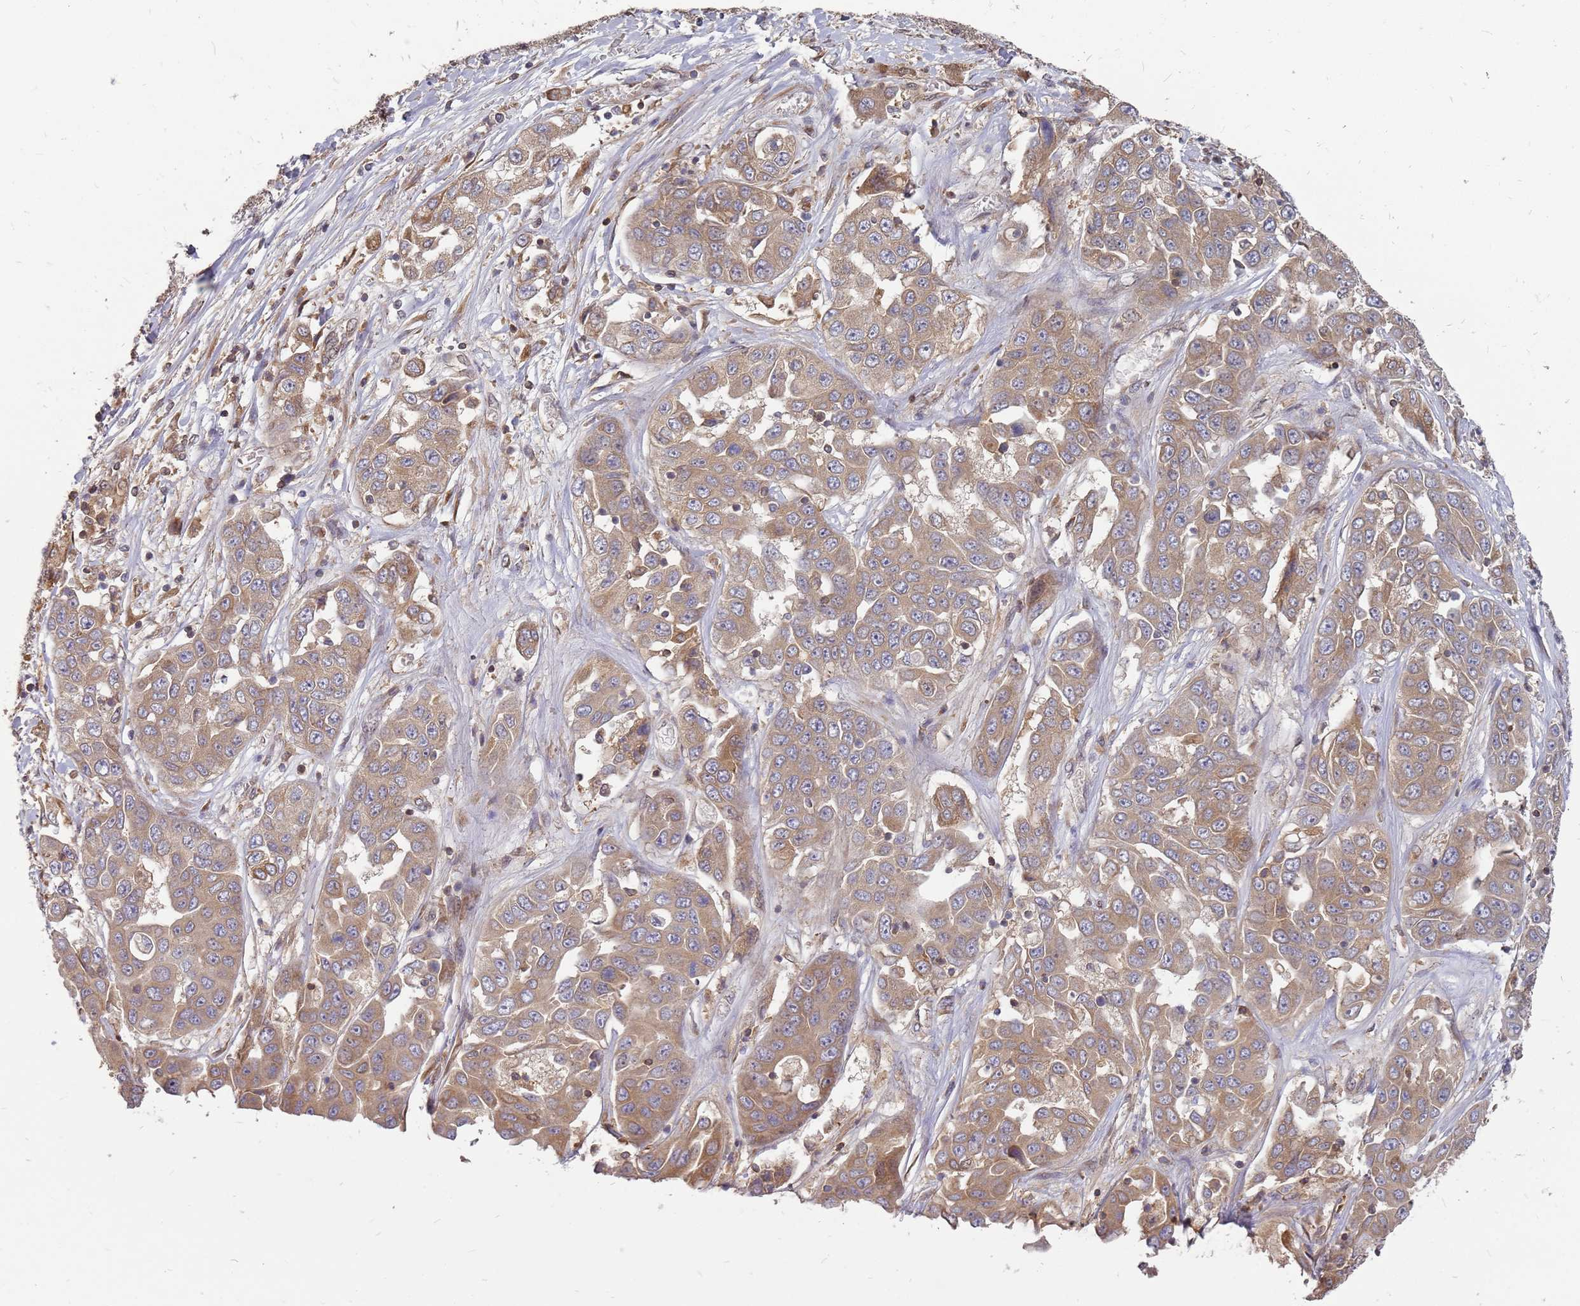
{"staining": {"intensity": "moderate", "quantity": ">75%", "location": "cytoplasmic/membranous"}, "tissue": "liver cancer", "cell_type": "Tumor cells", "image_type": "cancer", "snomed": [{"axis": "morphology", "description": "Cholangiocarcinoma"}, {"axis": "topography", "description": "Liver"}], "caption": "Protein positivity by IHC reveals moderate cytoplasmic/membranous expression in approximately >75% of tumor cells in liver cholangiocarcinoma.", "gene": "NUDT14", "patient": {"sex": "female", "age": 52}}